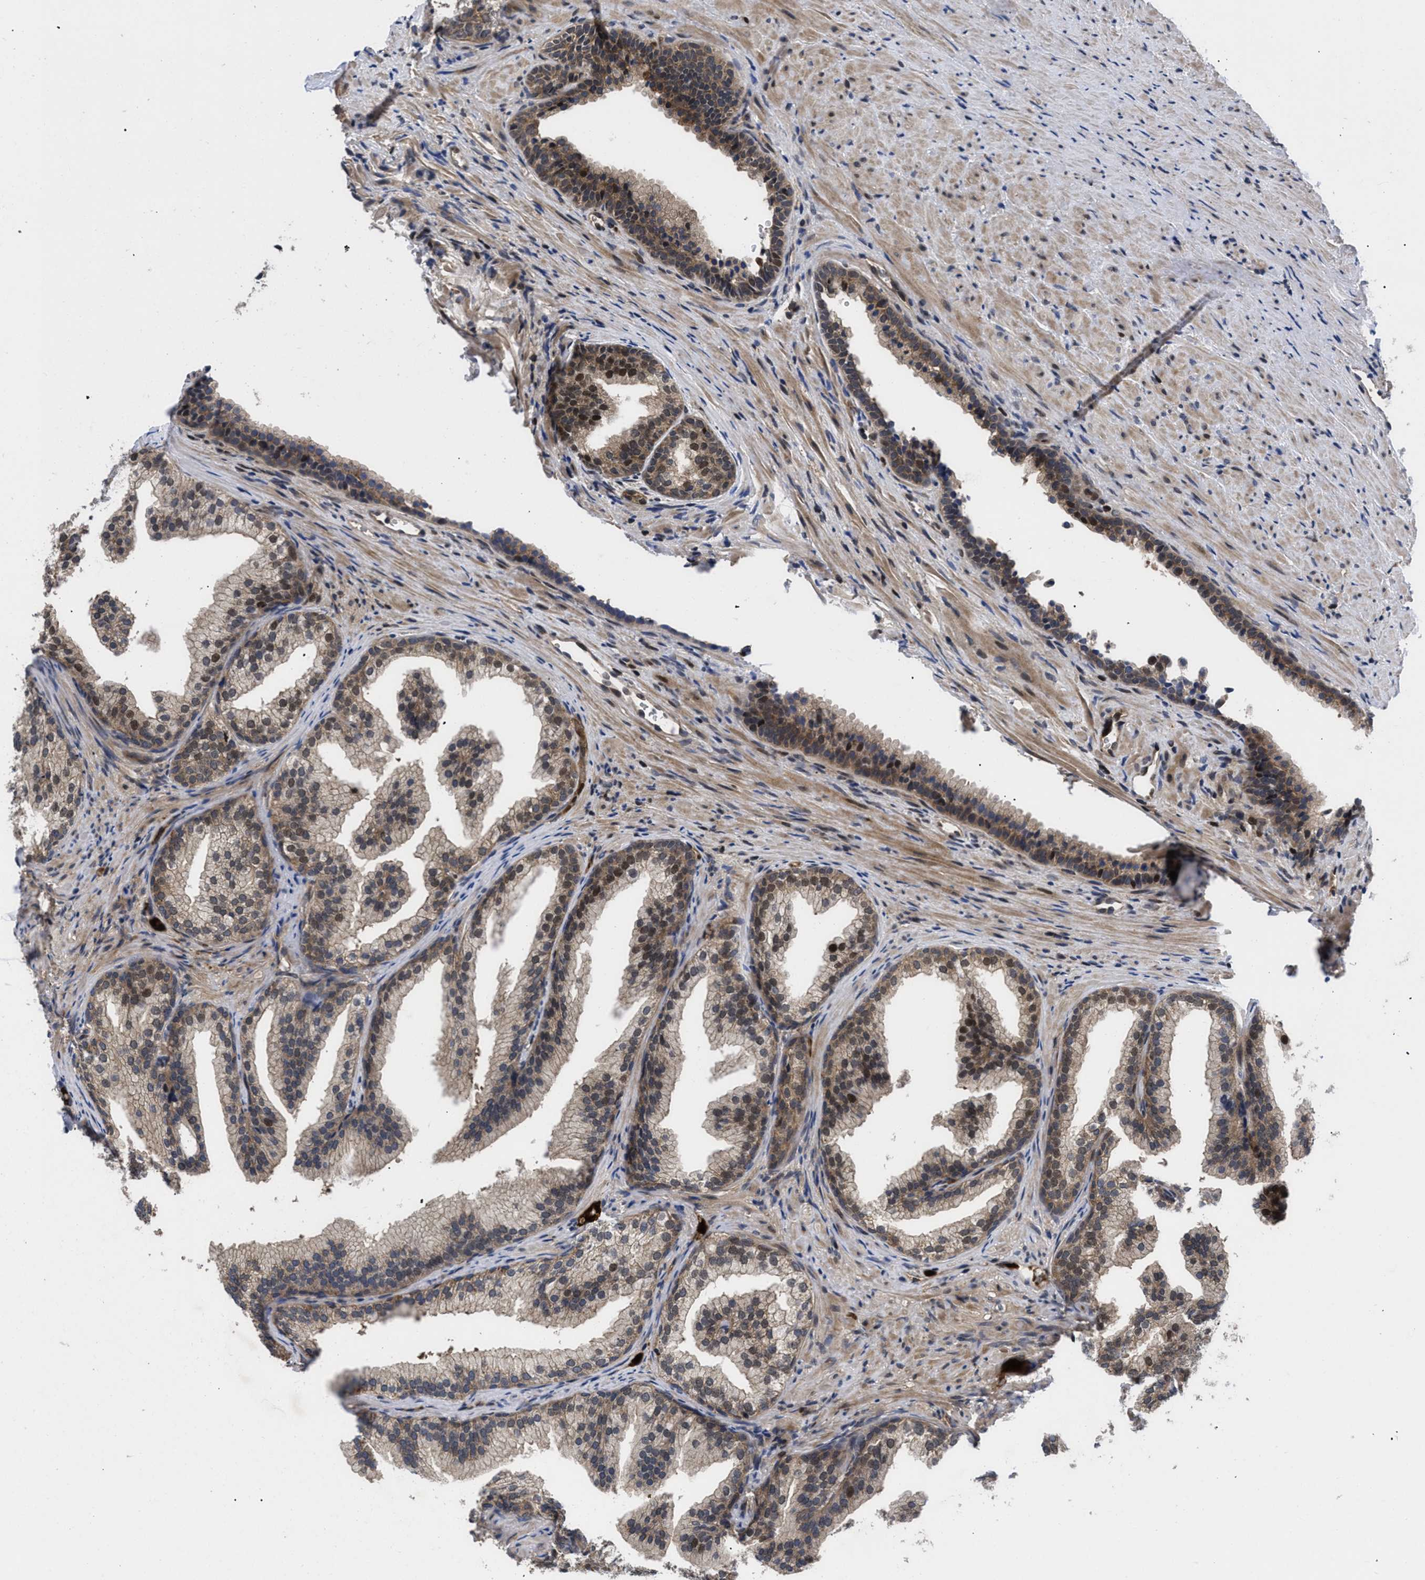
{"staining": {"intensity": "moderate", "quantity": ">75%", "location": "cytoplasmic/membranous,nuclear"}, "tissue": "prostate", "cell_type": "Glandular cells", "image_type": "normal", "snomed": [{"axis": "morphology", "description": "Normal tissue, NOS"}, {"axis": "topography", "description": "Prostate"}], "caption": "Protein expression by immunohistochemistry (IHC) demonstrates moderate cytoplasmic/membranous,nuclear positivity in about >75% of glandular cells in benign prostate.", "gene": "FAM200A", "patient": {"sex": "male", "age": 76}}